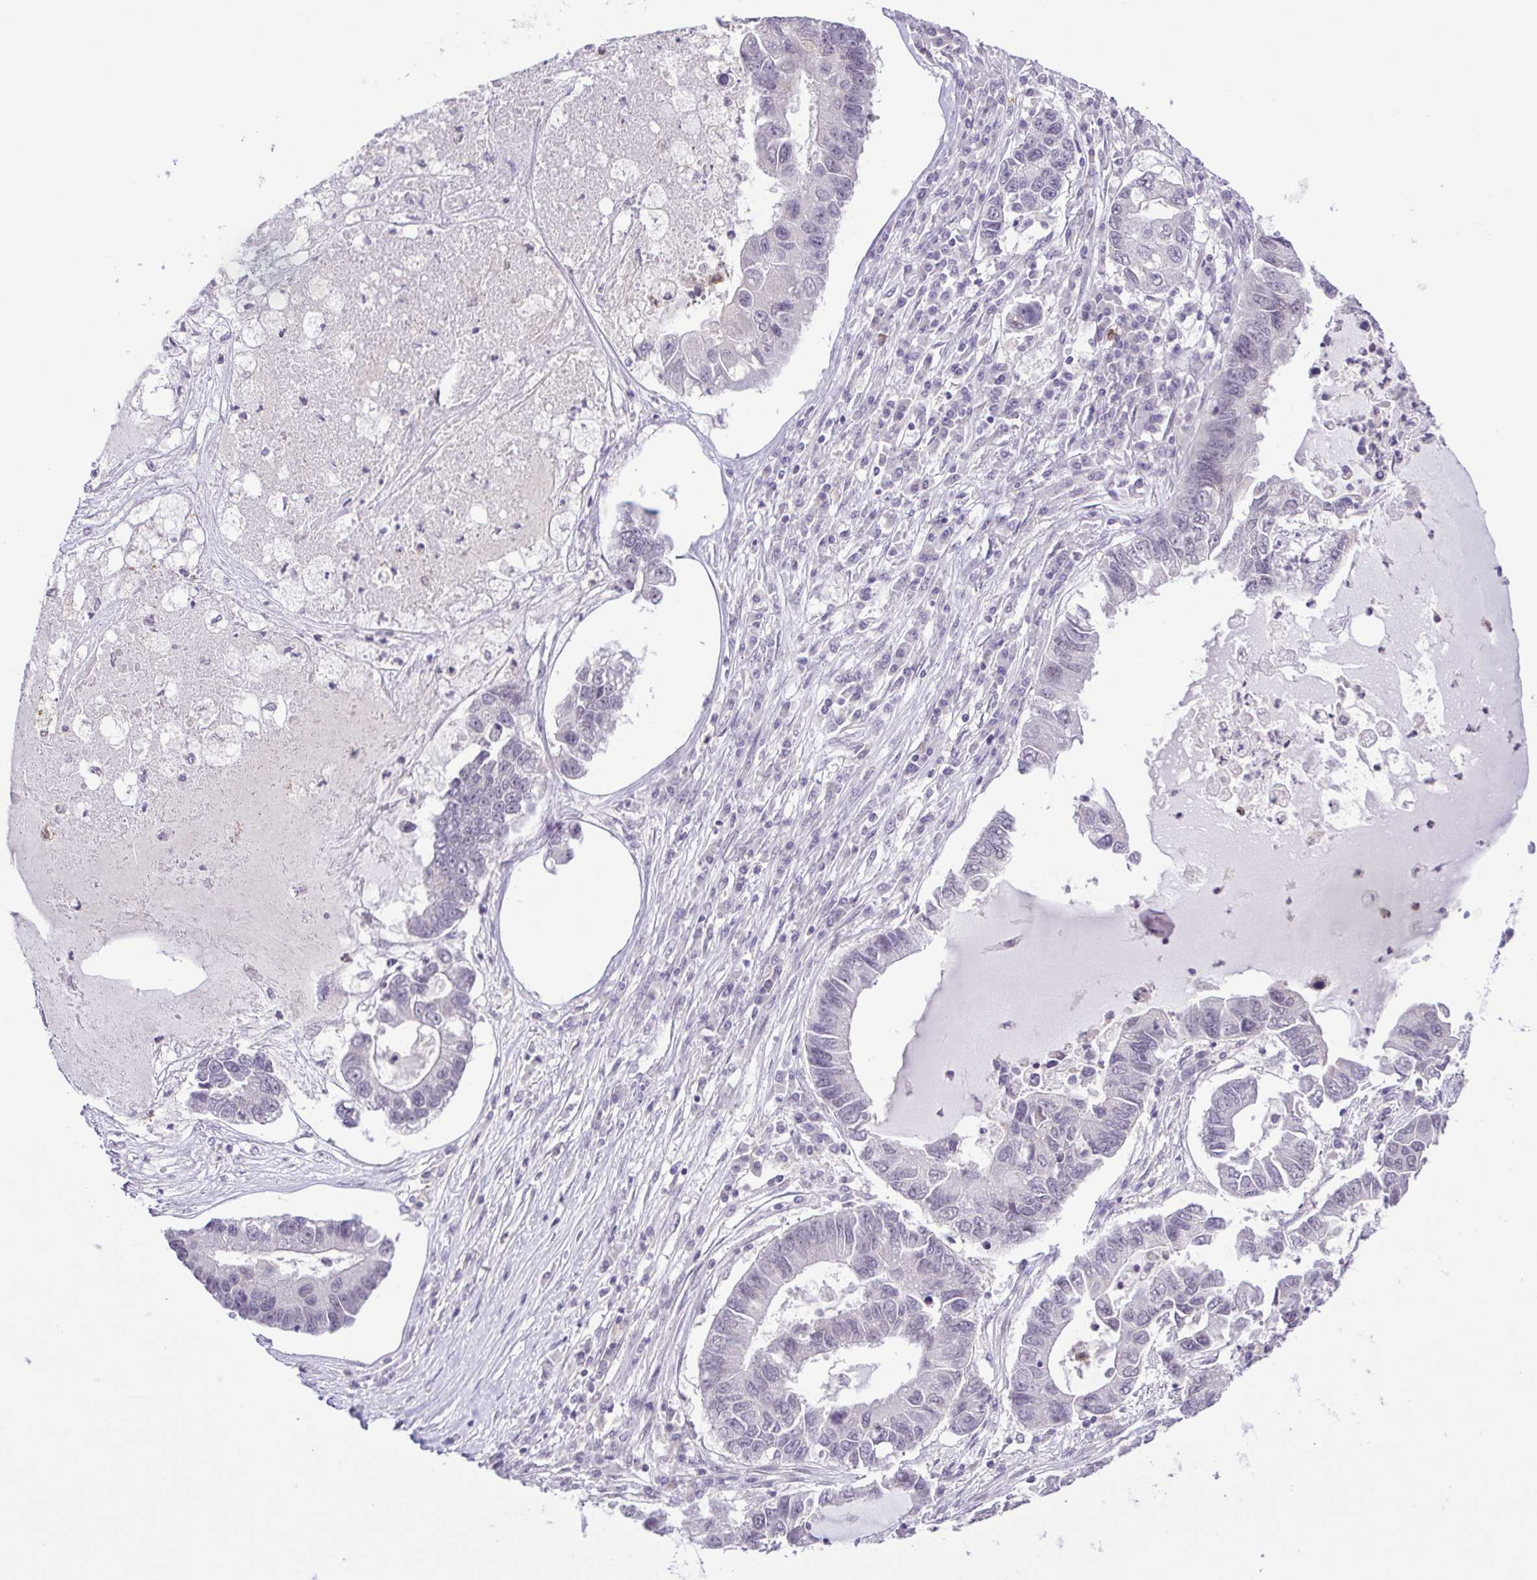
{"staining": {"intensity": "negative", "quantity": "none", "location": "none"}, "tissue": "lung cancer", "cell_type": "Tumor cells", "image_type": "cancer", "snomed": [{"axis": "morphology", "description": "Adenocarcinoma, NOS"}, {"axis": "topography", "description": "Bronchus"}, {"axis": "topography", "description": "Lung"}], "caption": "Immunohistochemistry (IHC) of lung adenocarcinoma displays no positivity in tumor cells.", "gene": "IL1RN", "patient": {"sex": "female", "age": 51}}